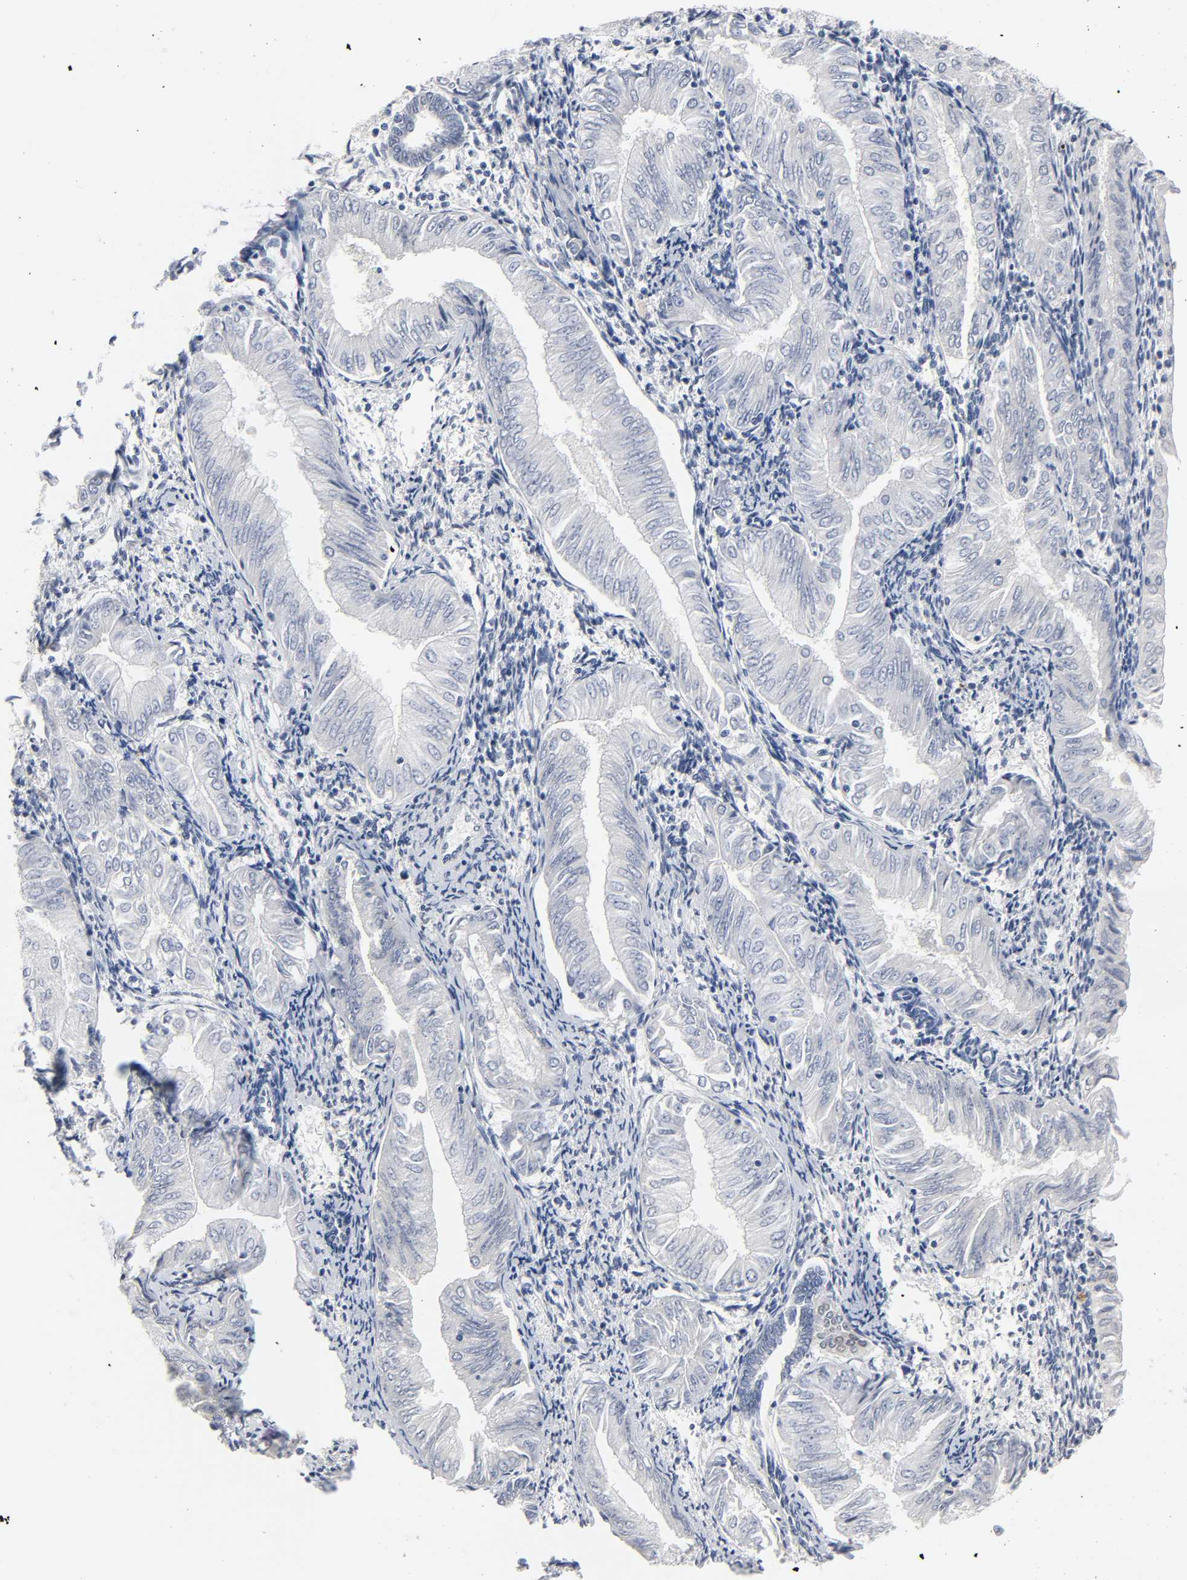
{"staining": {"intensity": "negative", "quantity": "none", "location": "none"}, "tissue": "endometrial cancer", "cell_type": "Tumor cells", "image_type": "cancer", "snomed": [{"axis": "morphology", "description": "Adenocarcinoma, NOS"}, {"axis": "topography", "description": "Endometrium"}], "caption": "Immunohistochemical staining of endometrial cancer (adenocarcinoma) reveals no significant expression in tumor cells. (Brightfield microscopy of DAB (3,3'-diaminobenzidine) IHC at high magnification).", "gene": "SALL2", "patient": {"sex": "female", "age": 53}}